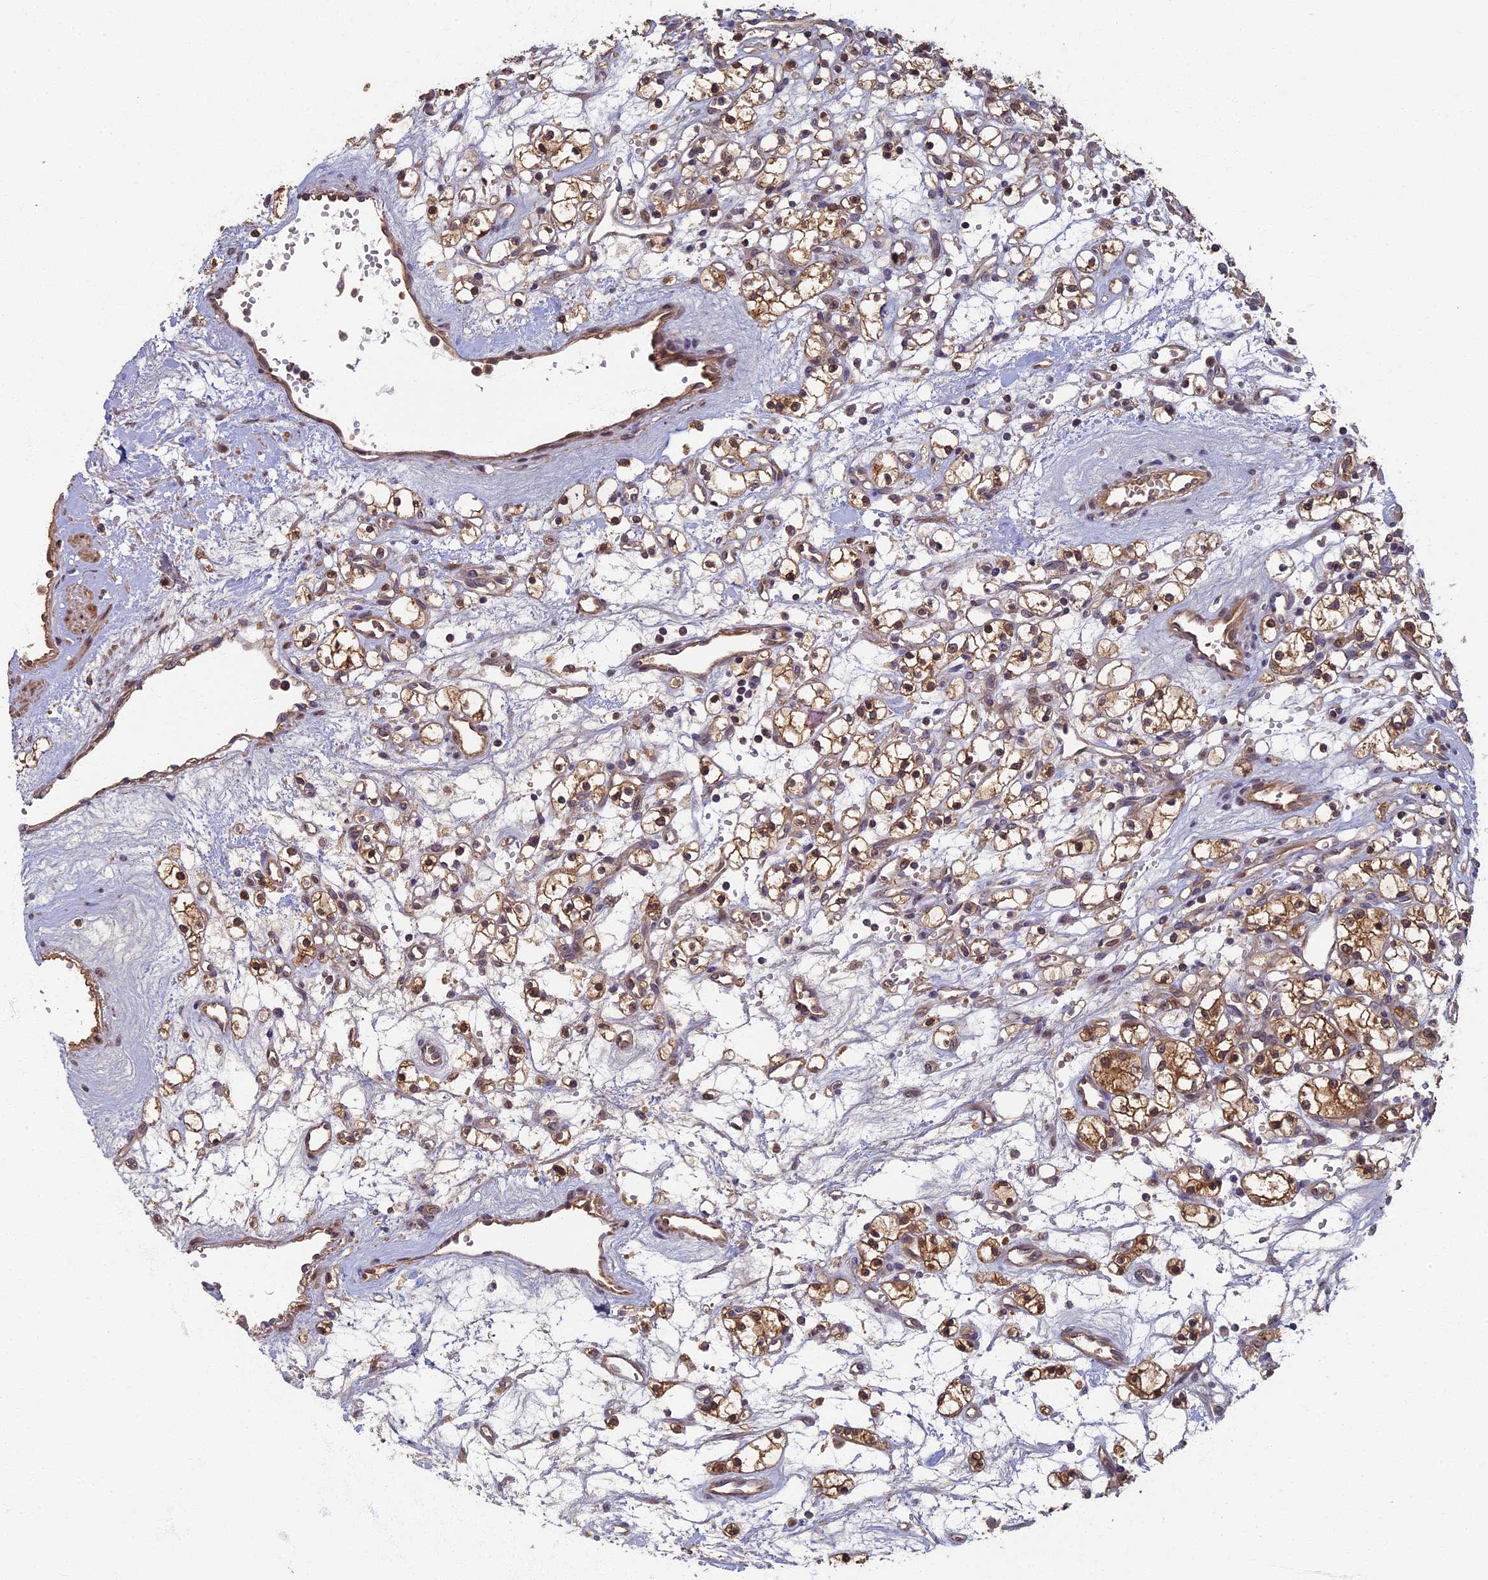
{"staining": {"intensity": "moderate", "quantity": ">75%", "location": "cytoplasmic/membranous,nuclear"}, "tissue": "renal cancer", "cell_type": "Tumor cells", "image_type": "cancer", "snomed": [{"axis": "morphology", "description": "Adenocarcinoma, NOS"}, {"axis": "topography", "description": "Kidney"}], "caption": "Protein expression analysis of human adenocarcinoma (renal) reveals moderate cytoplasmic/membranous and nuclear positivity in about >75% of tumor cells. (IHC, brightfield microscopy, high magnification).", "gene": "RSPH3", "patient": {"sex": "female", "age": 59}}